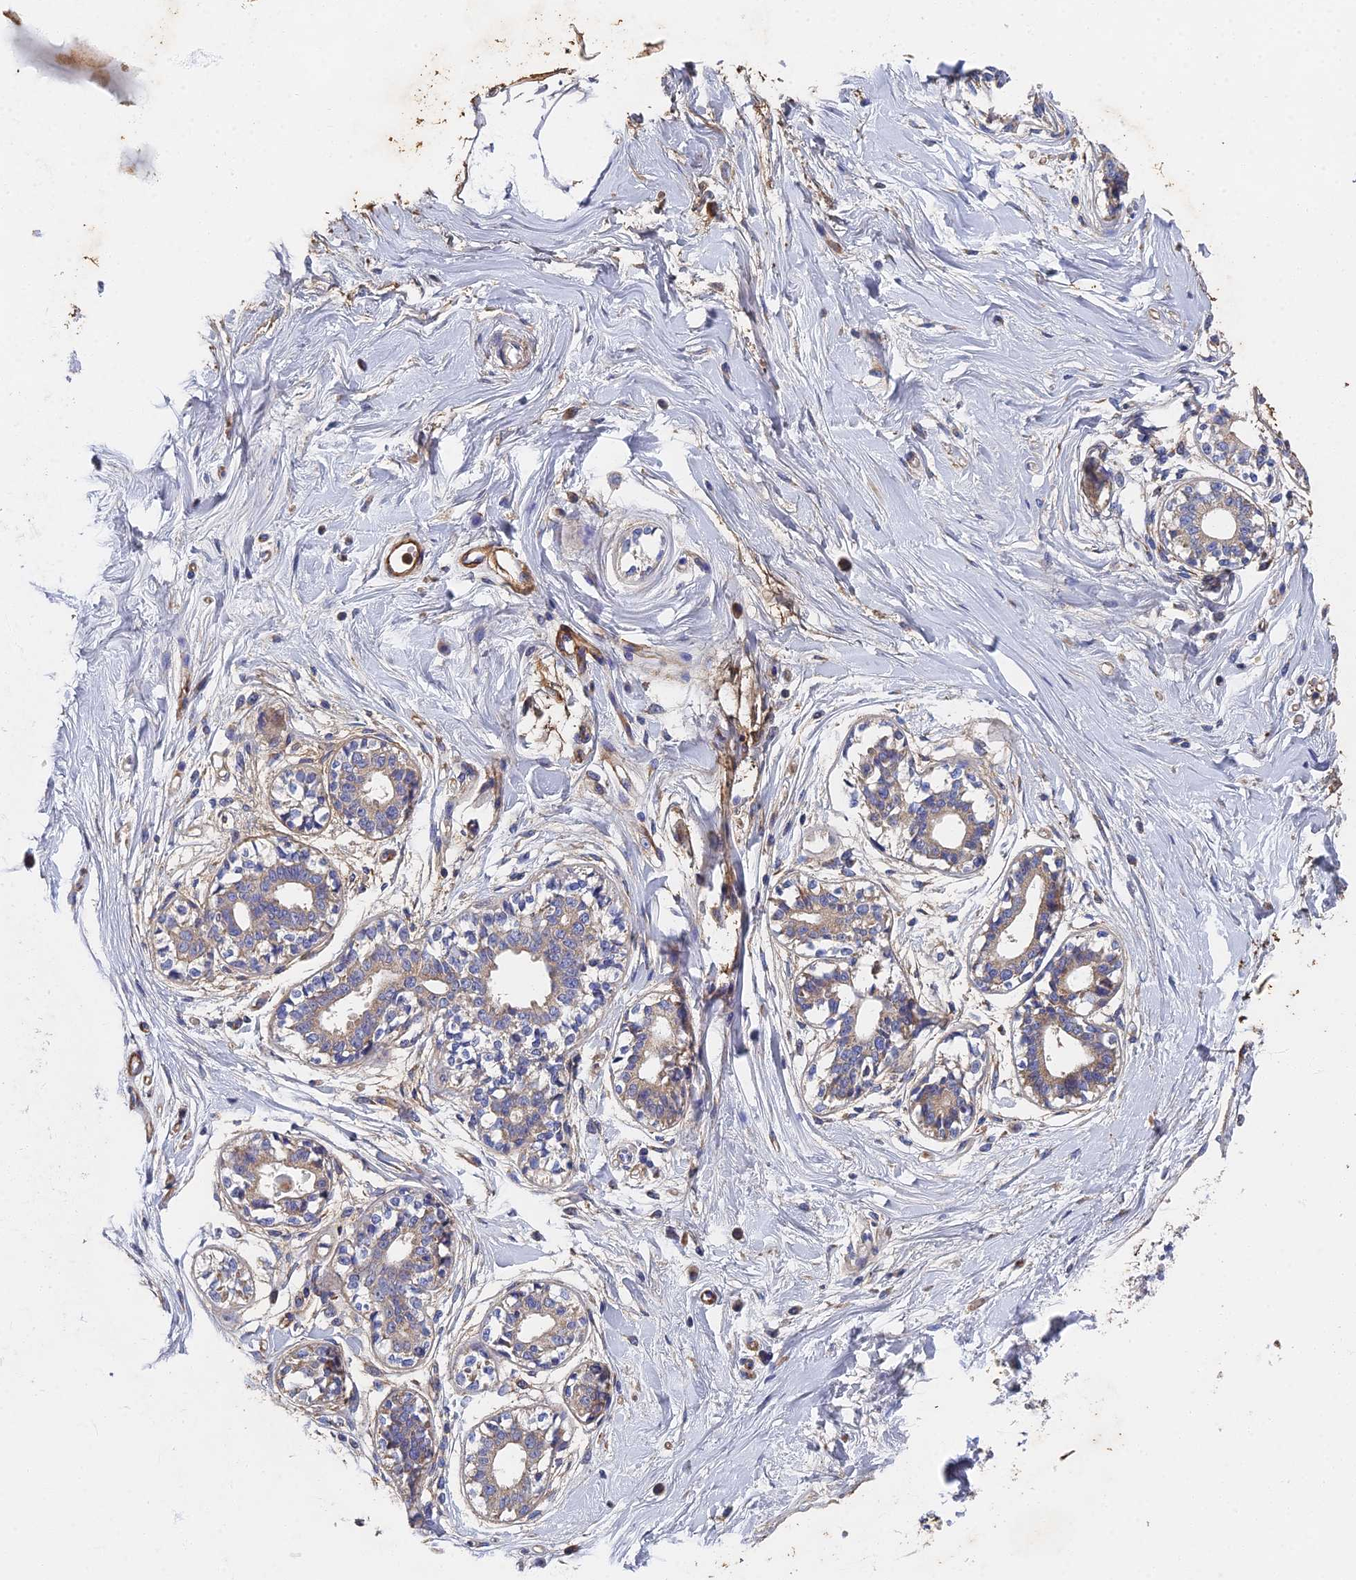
{"staining": {"intensity": "negative", "quantity": "none", "location": "none"}, "tissue": "breast", "cell_type": "Glandular cells", "image_type": "normal", "snomed": [{"axis": "morphology", "description": "Normal tissue, NOS"}, {"axis": "topography", "description": "Breast"}], "caption": "Immunohistochemical staining of normal breast shows no significant expression in glandular cells. (DAB IHC visualized using brightfield microscopy, high magnification).", "gene": "RNASEK", "patient": {"sex": "female", "age": 45}}